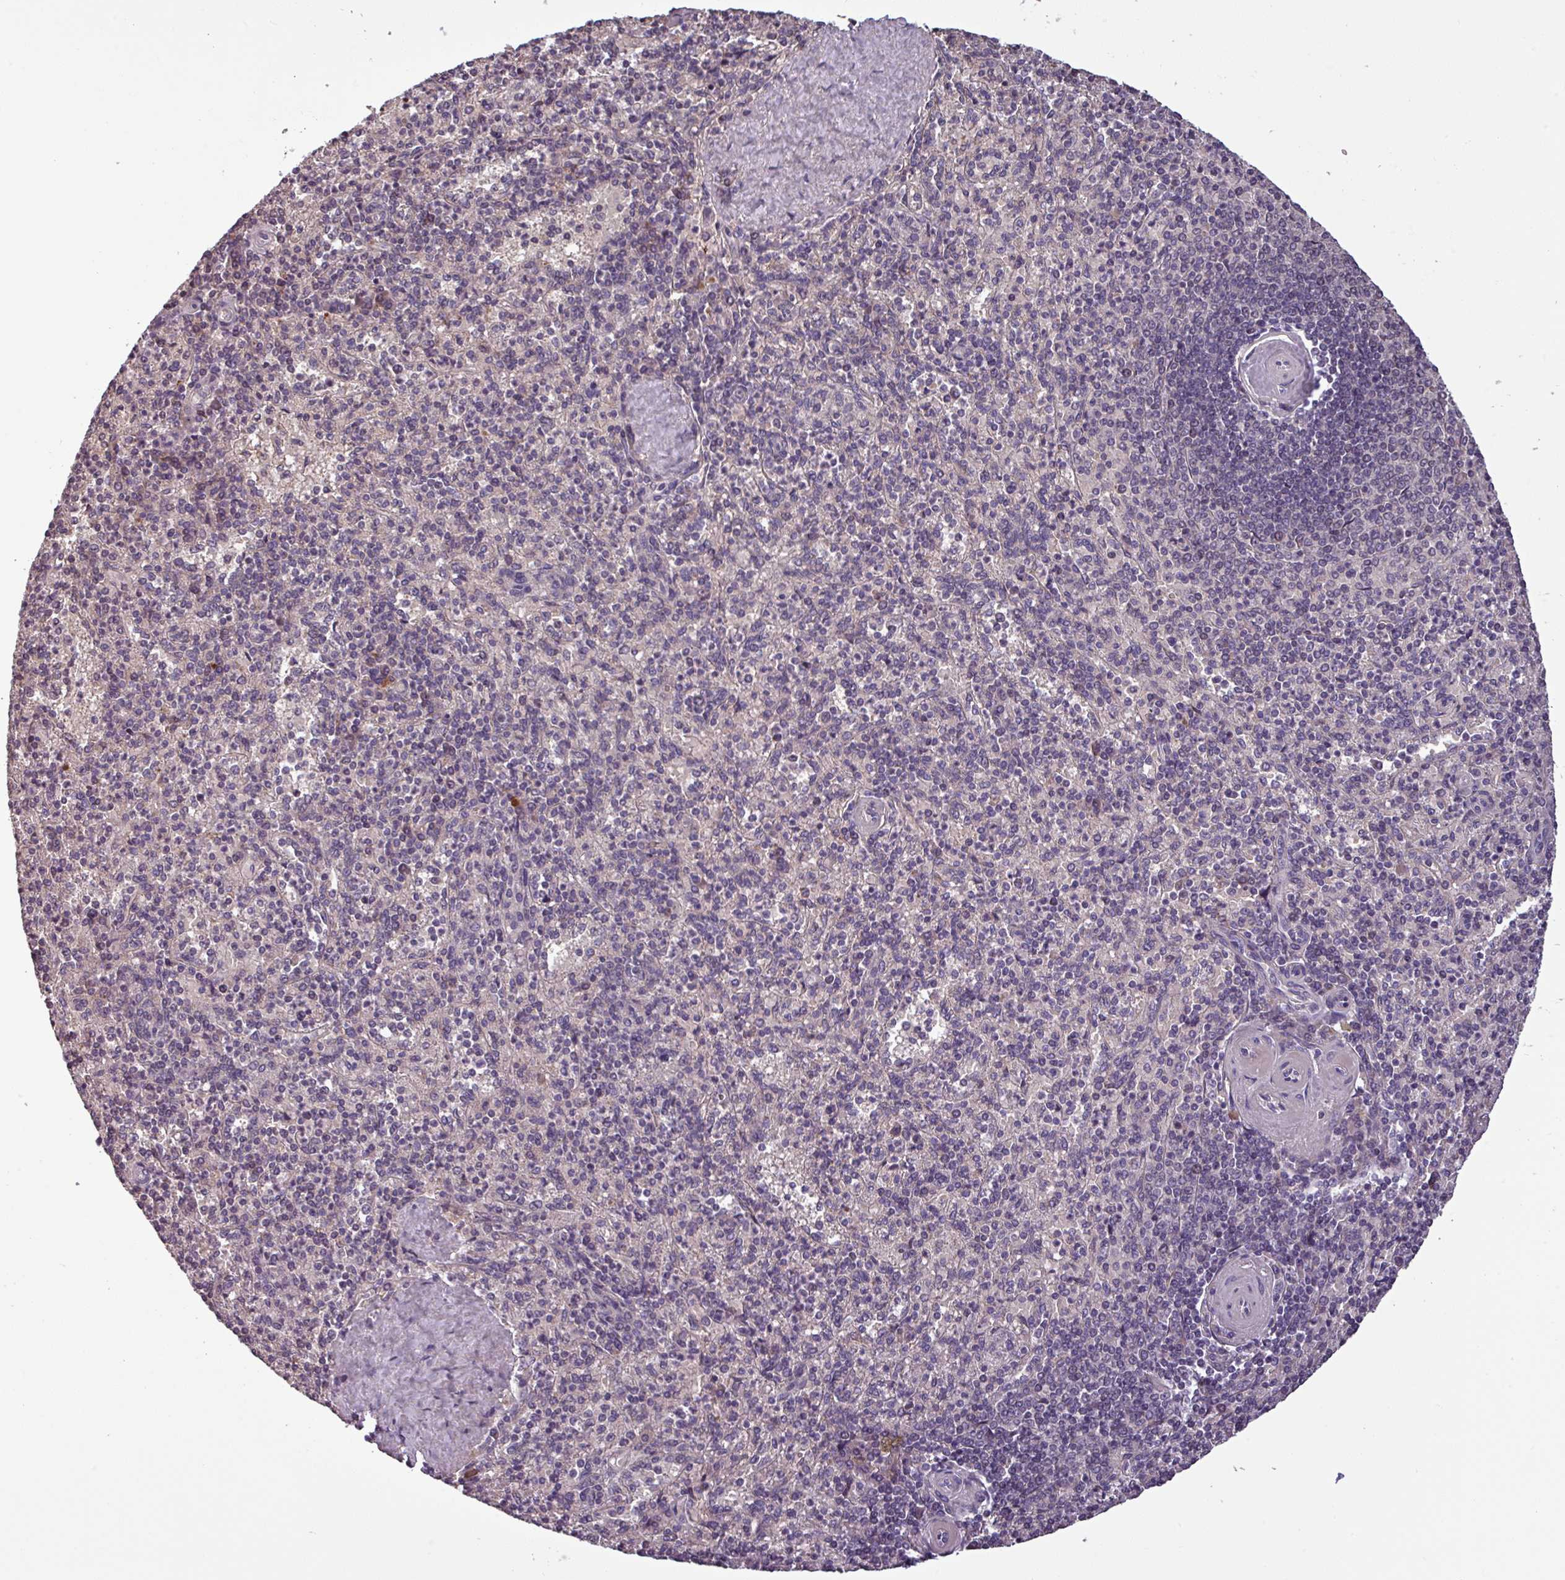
{"staining": {"intensity": "weak", "quantity": "<25%", "location": "cytoplasmic/membranous"}, "tissue": "spleen", "cell_type": "Cells in red pulp", "image_type": "normal", "snomed": [{"axis": "morphology", "description": "Normal tissue, NOS"}, {"axis": "topography", "description": "Spleen"}], "caption": "Photomicrograph shows no significant protein expression in cells in red pulp of benign spleen. The staining was performed using DAB to visualize the protein expression in brown, while the nuclei were stained in blue with hematoxylin (Magnification: 20x).", "gene": "NOB1", "patient": {"sex": "male", "age": 82}}